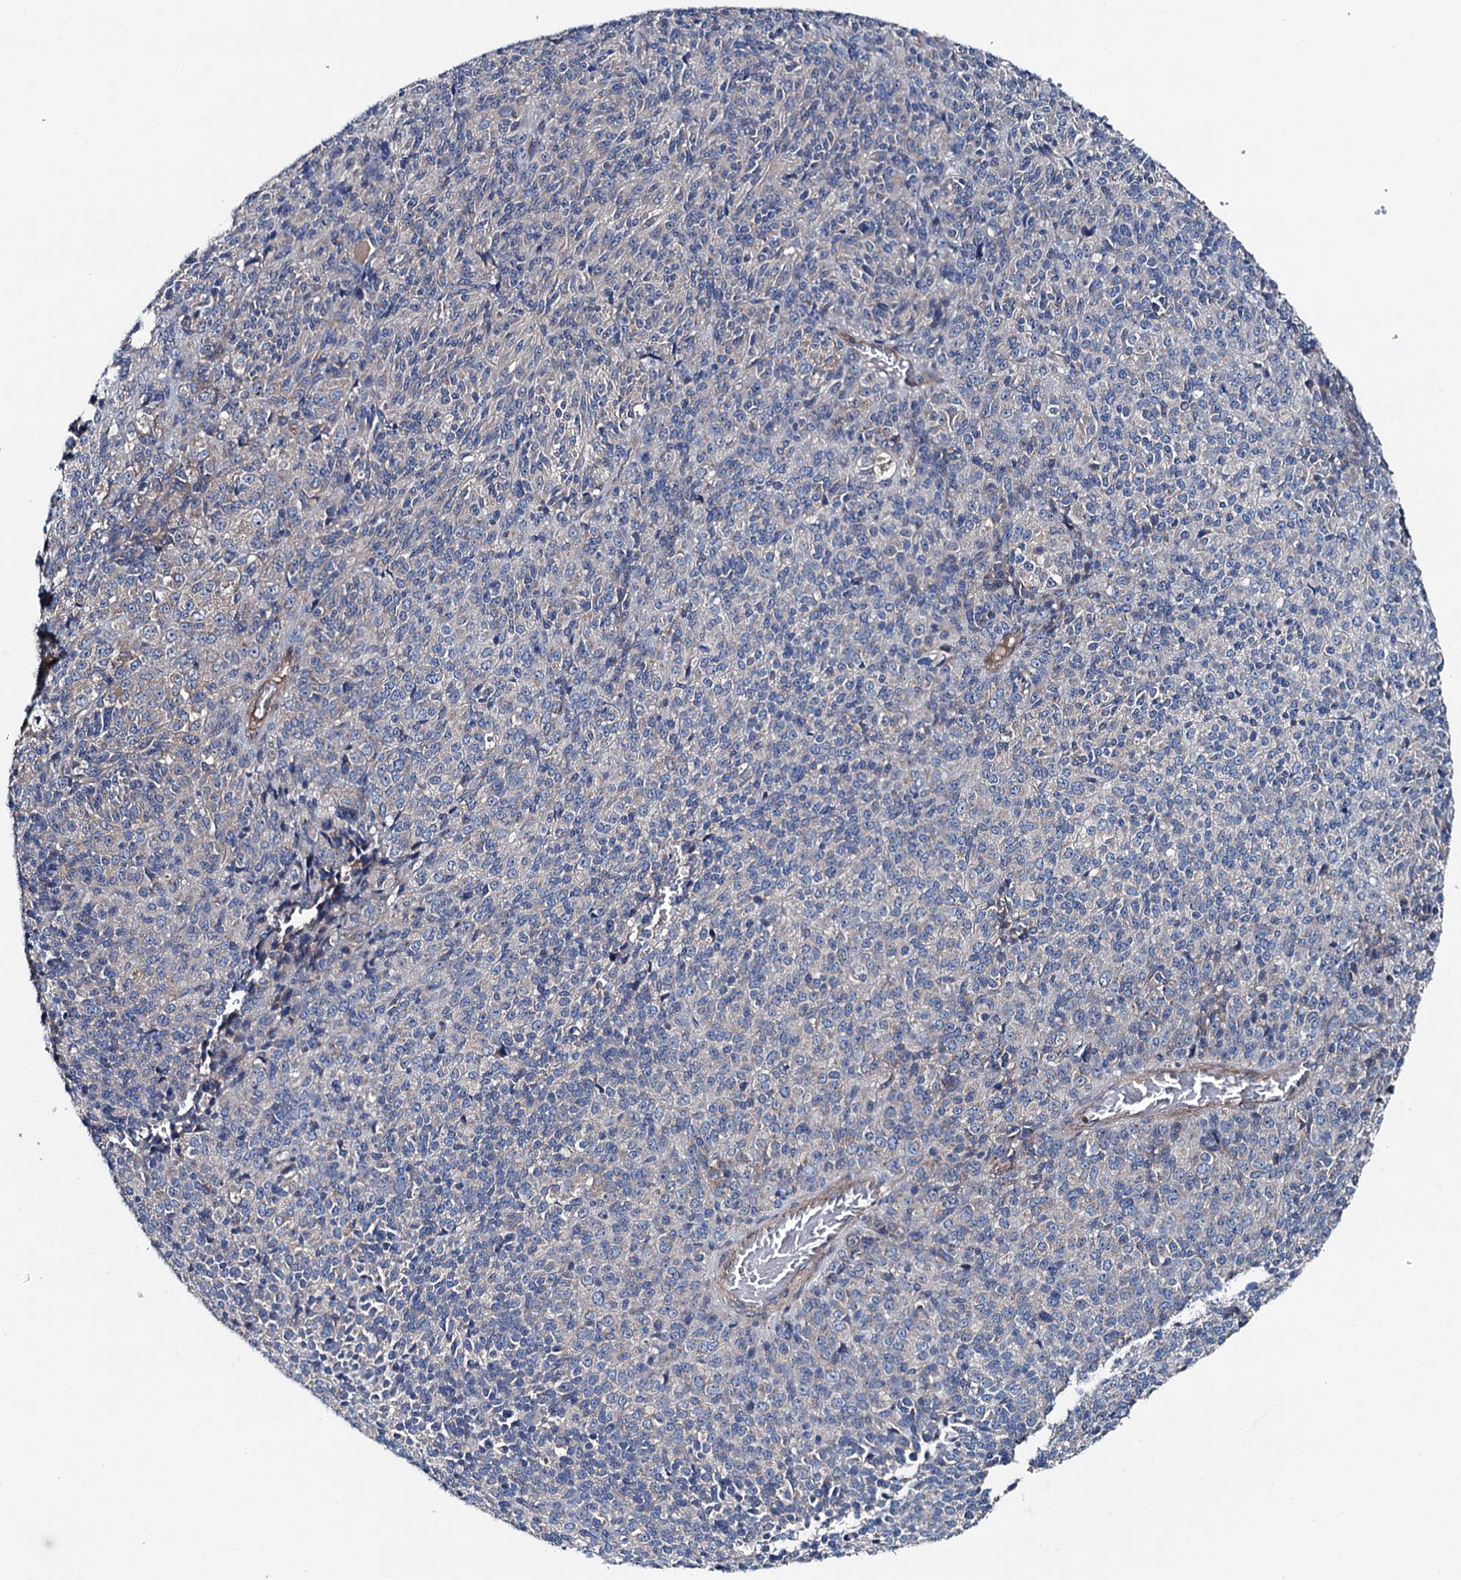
{"staining": {"intensity": "weak", "quantity": "<25%", "location": "cytoplasmic/membranous"}, "tissue": "melanoma", "cell_type": "Tumor cells", "image_type": "cancer", "snomed": [{"axis": "morphology", "description": "Malignant melanoma, Metastatic site"}, {"axis": "topography", "description": "Brain"}], "caption": "Immunohistochemistry (IHC) of malignant melanoma (metastatic site) exhibits no positivity in tumor cells.", "gene": "SLC22A25", "patient": {"sex": "female", "age": 56}}